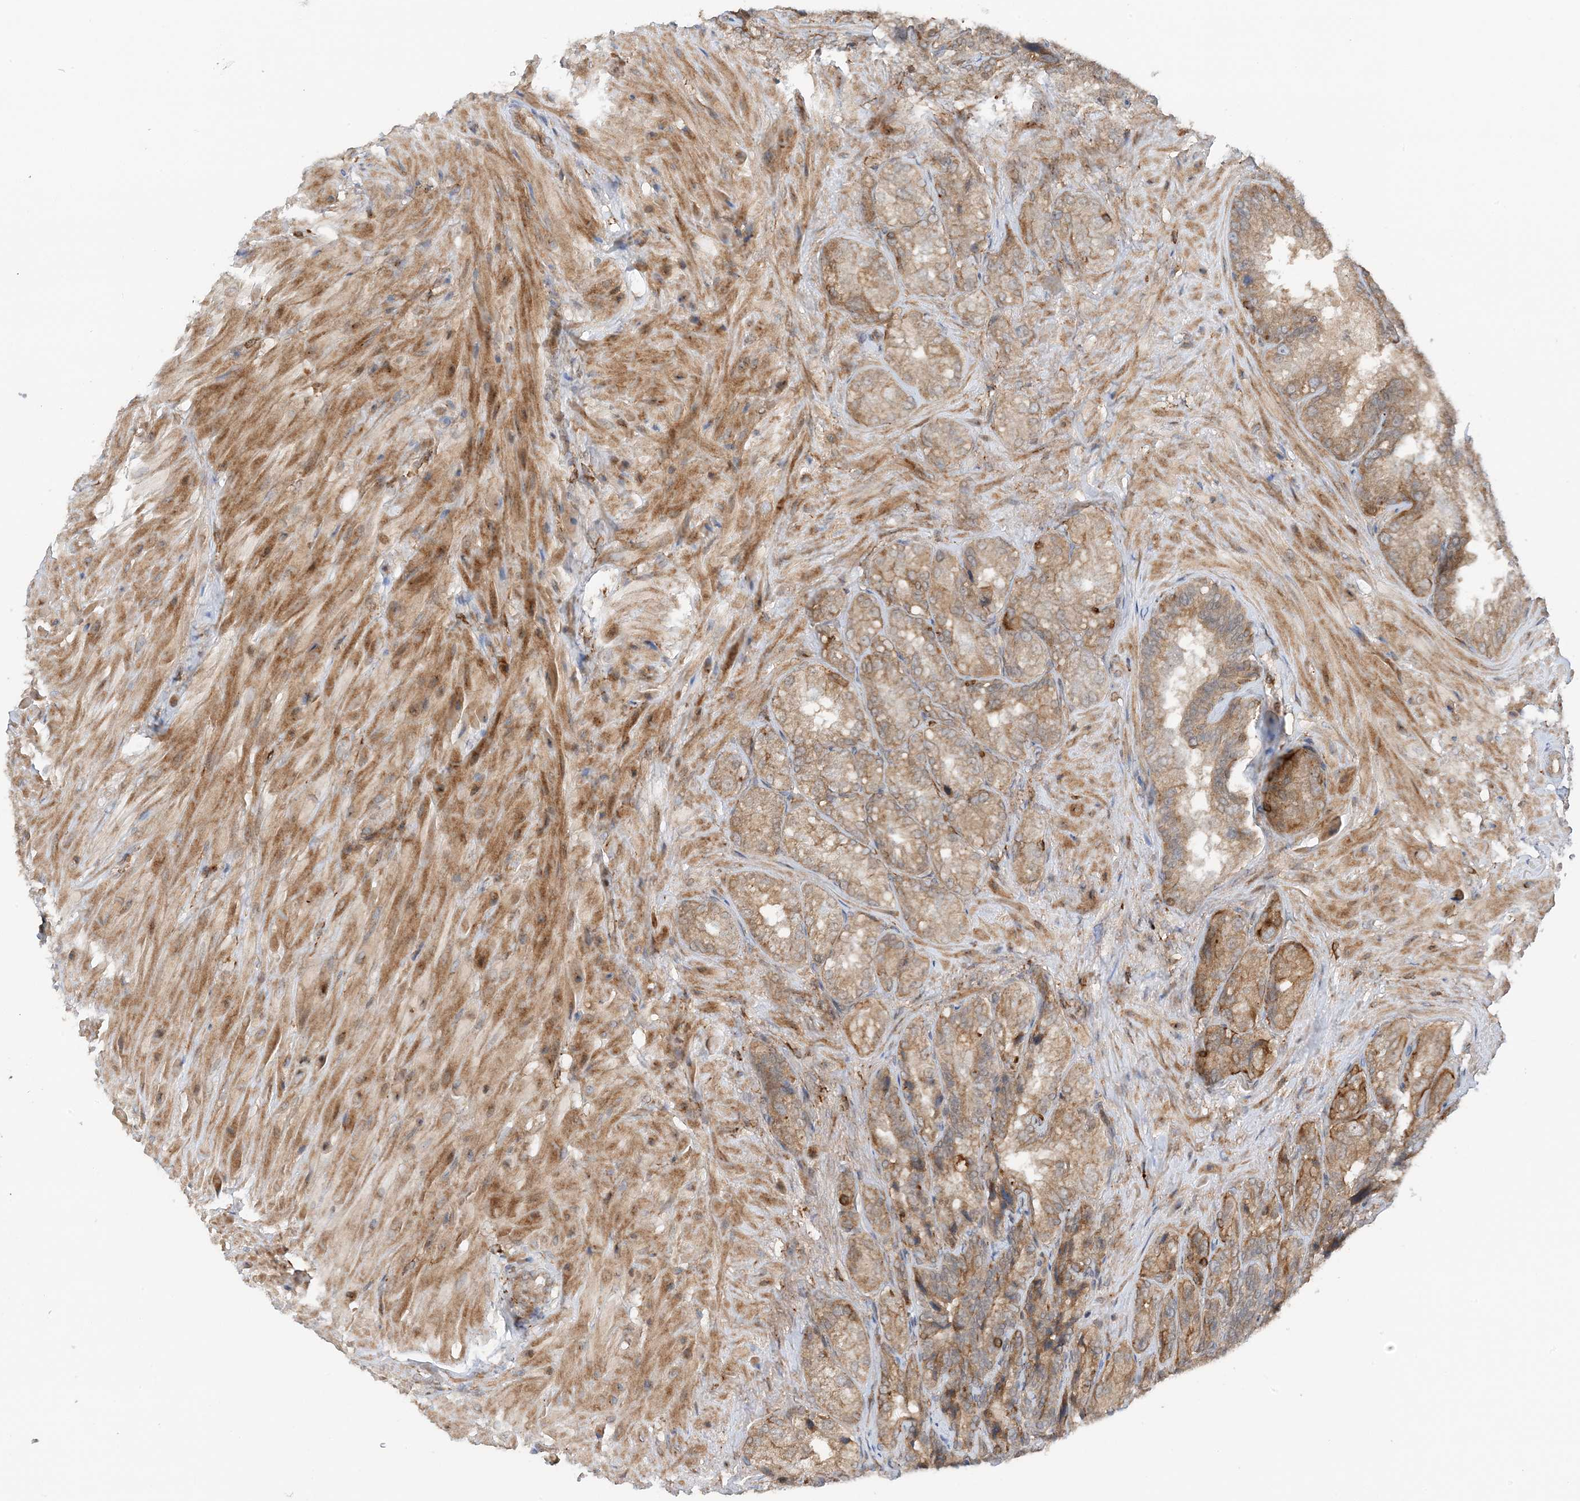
{"staining": {"intensity": "moderate", "quantity": ">75%", "location": "cytoplasmic/membranous"}, "tissue": "seminal vesicle", "cell_type": "Glandular cells", "image_type": "normal", "snomed": [{"axis": "morphology", "description": "Normal tissue, NOS"}, {"axis": "topography", "description": "Seminal veicle"}, {"axis": "topography", "description": "Peripheral nerve tissue"}], "caption": "Normal seminal vesicle demonstrates moderate cytoplasmic/membranous expression in approximately >75% of glandular cells The protein of interest is stained brown, and the nuclei are stained in blue (DAB IHC with brightfield microscopy, high magnification)..", "gene": "TATDN3", "patient": {"sex": "male", "age": 63}}